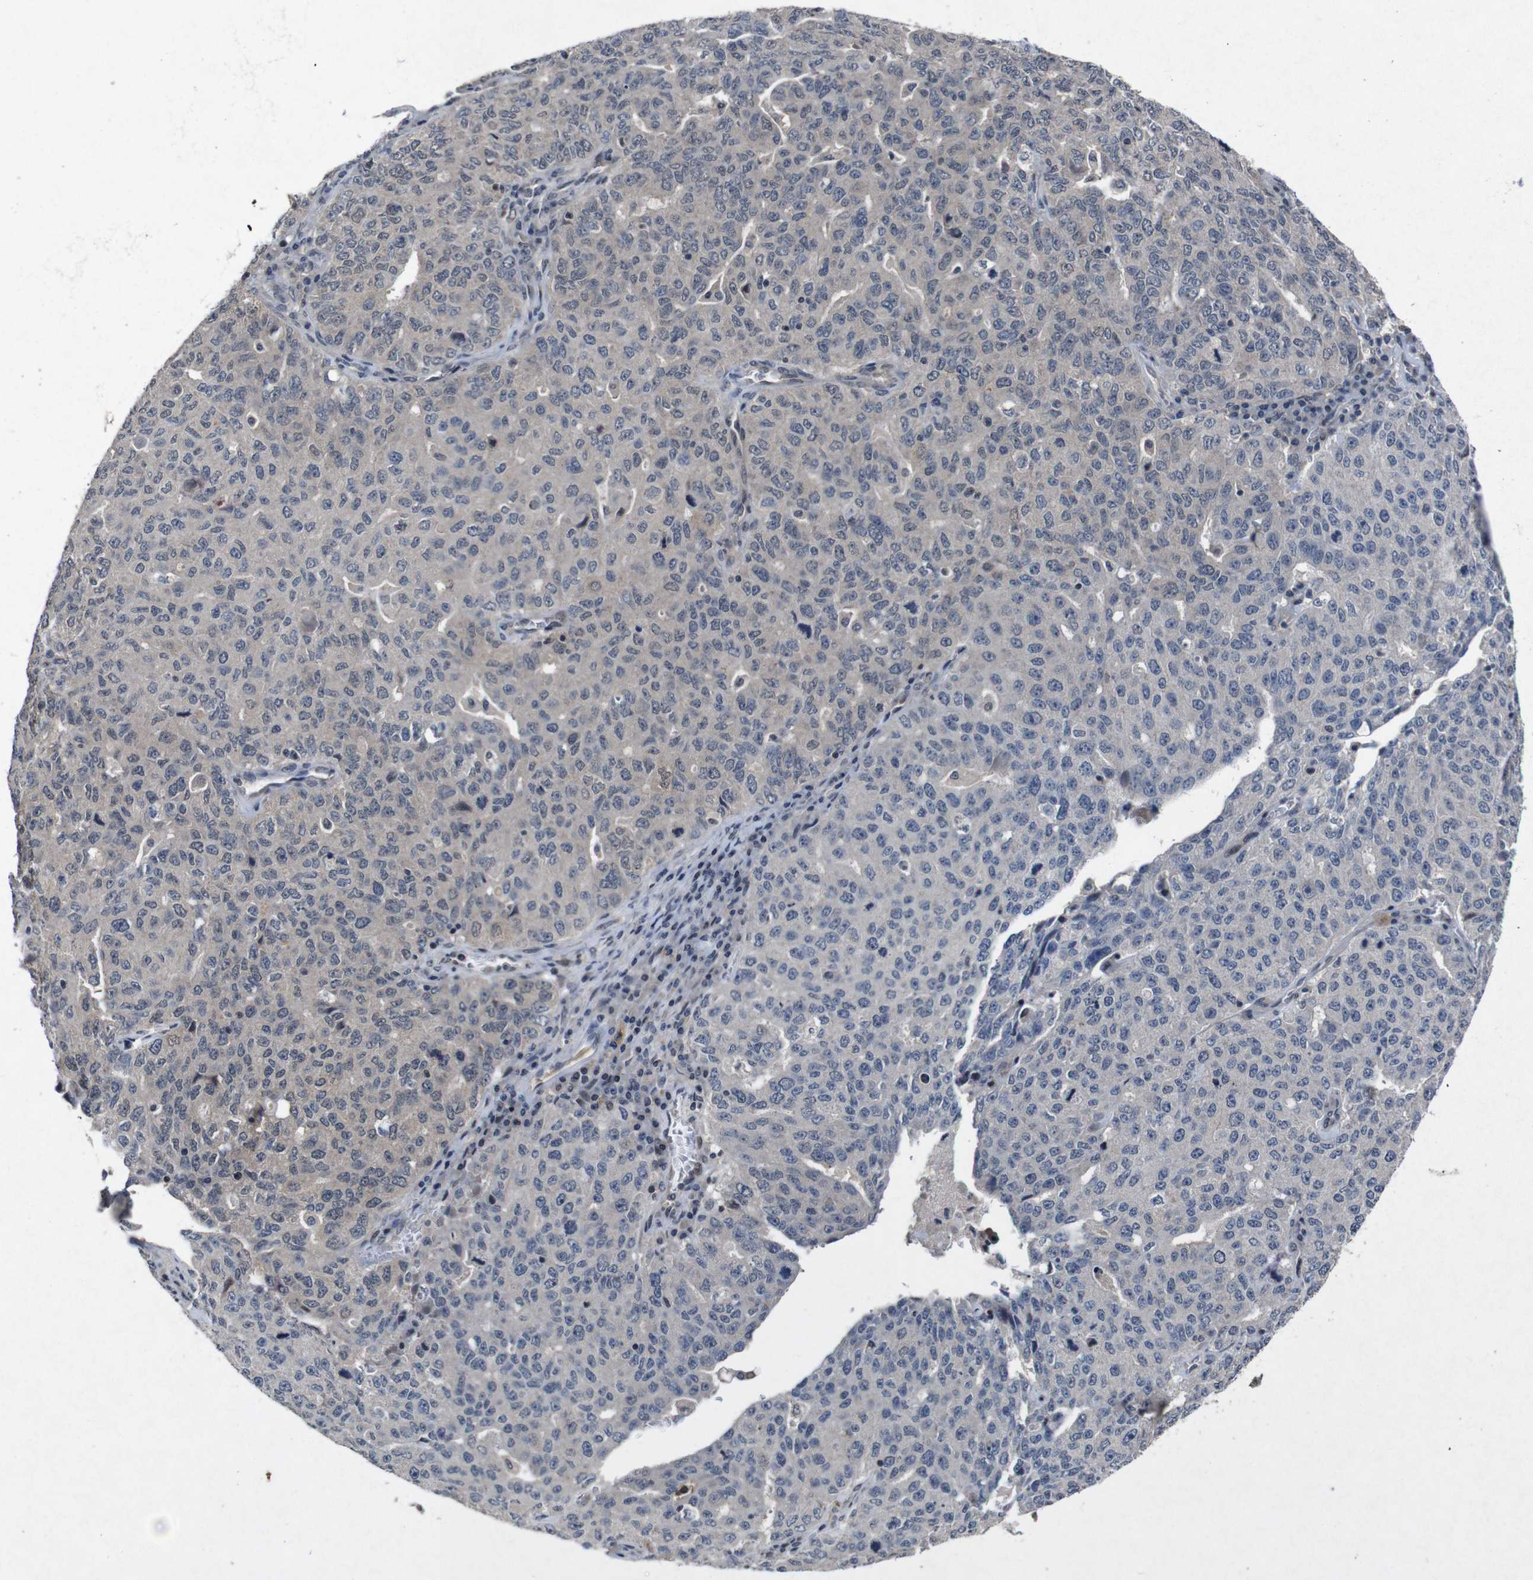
{"staining": {"intensity": "negative", "quantity": "none", "location": "none"}, "tissue": "ovarian cancer", "cell_type": "Tumor cells", "image_type": "cancer", "snomed": [{"axis": "morphology", "description": "Carcinoma, endometroid"}, {"axis": "topography", "description": "Ovary"}], "caption": "Tumor cells show no significant protein staining in ovarian endometroid carcinoma. (Stains: DAB (3,3'-diaminobenzidine) immunohistochemistry with hematoxylin counter stain, Microscopy: brightfield microscopy at high magnification).", "gene": "AKT3", "patient": {"sex": "female", "age": 62}}